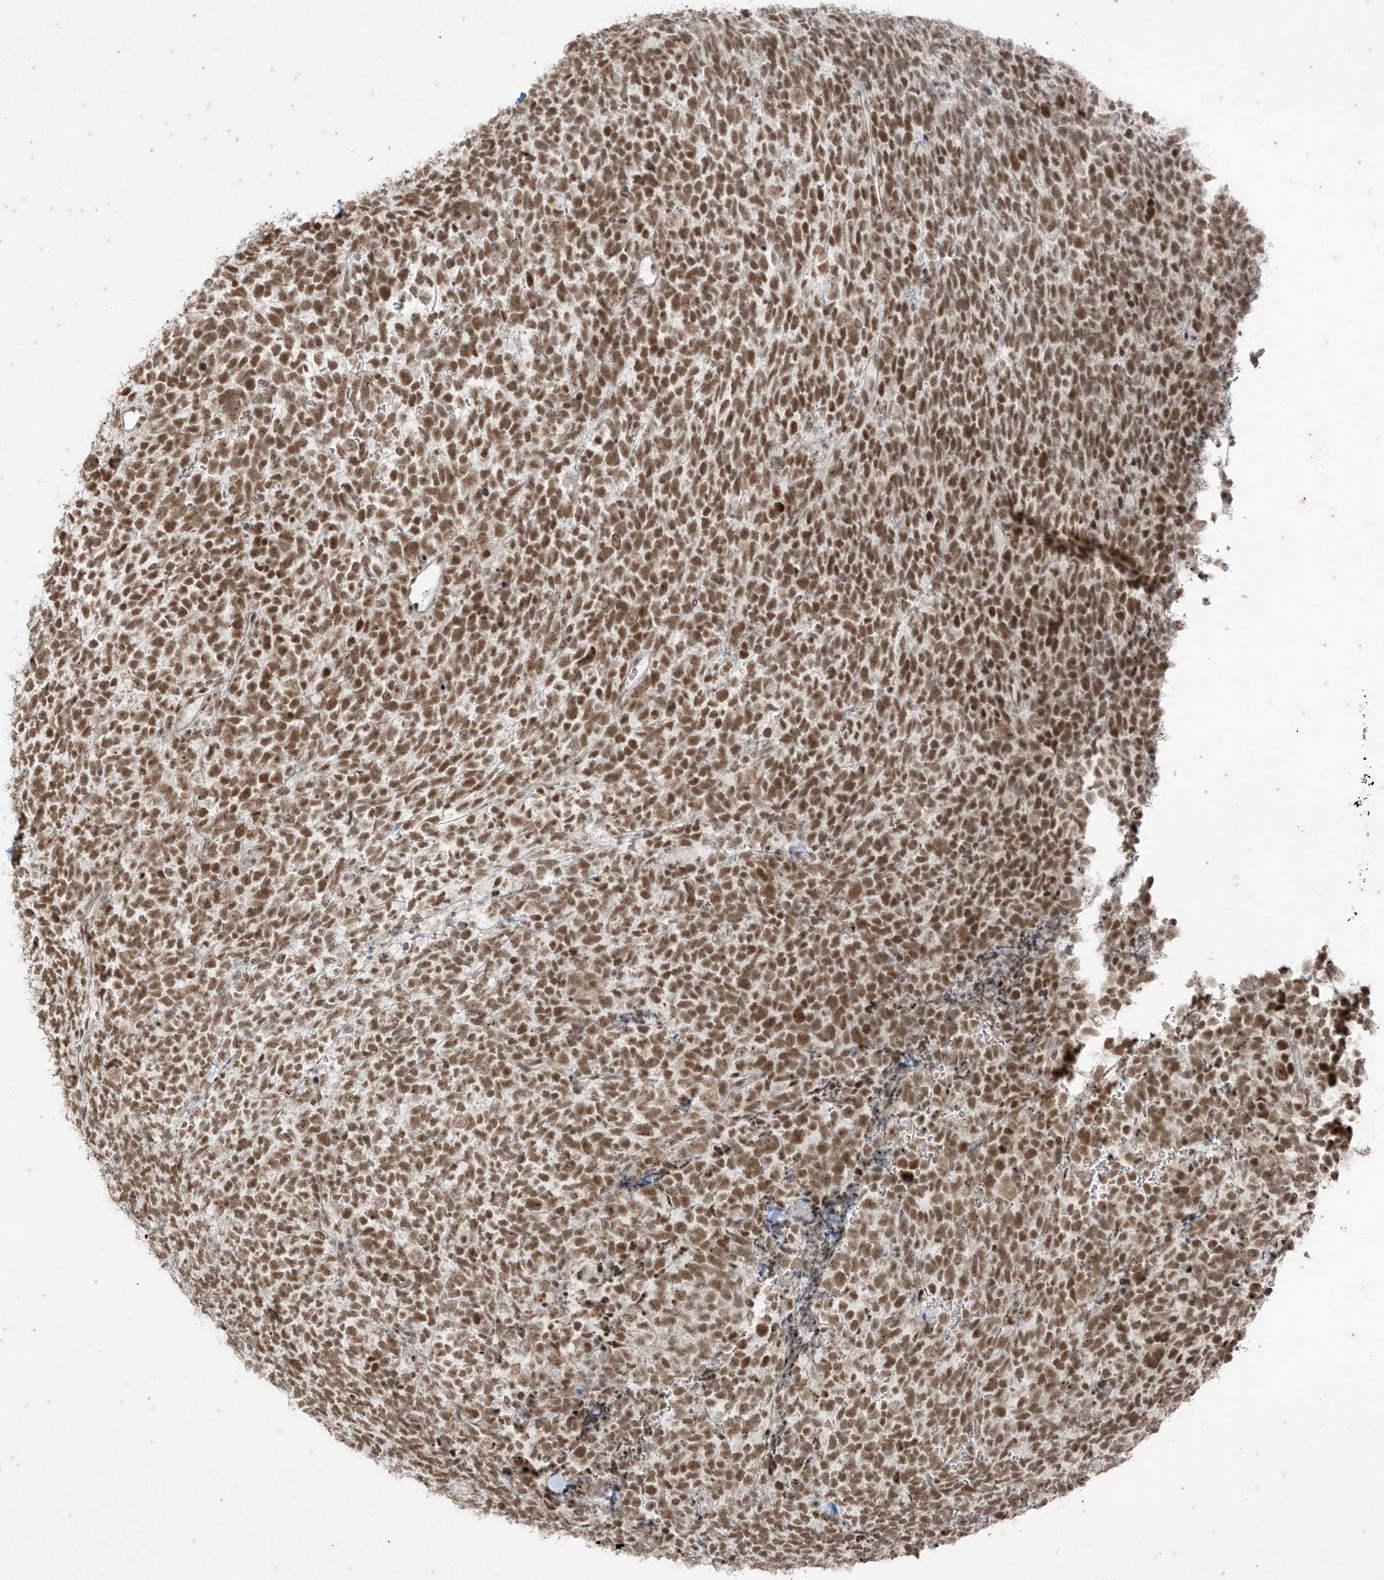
{"staining": {"intensity": "moderate", "quantity": ">75%", "location": "nuclear"}, "tissue": "urothelial cancer", "cell_type": "Tumor cells", "image_type": "cancer", "snomed": [{"axis": "morphology", "description": "Urothelial carcinoma, High grade"}, {"axis": "topography", "description": "Urinary bladder"}], "caption": "The histopathology image reveals staining of urothelial cancer, revealing moderate nuclear protein expression (brown color) within tumor cells.", "gene": "ZNF354B", "patient": {"sex": "female", "age": 82}}